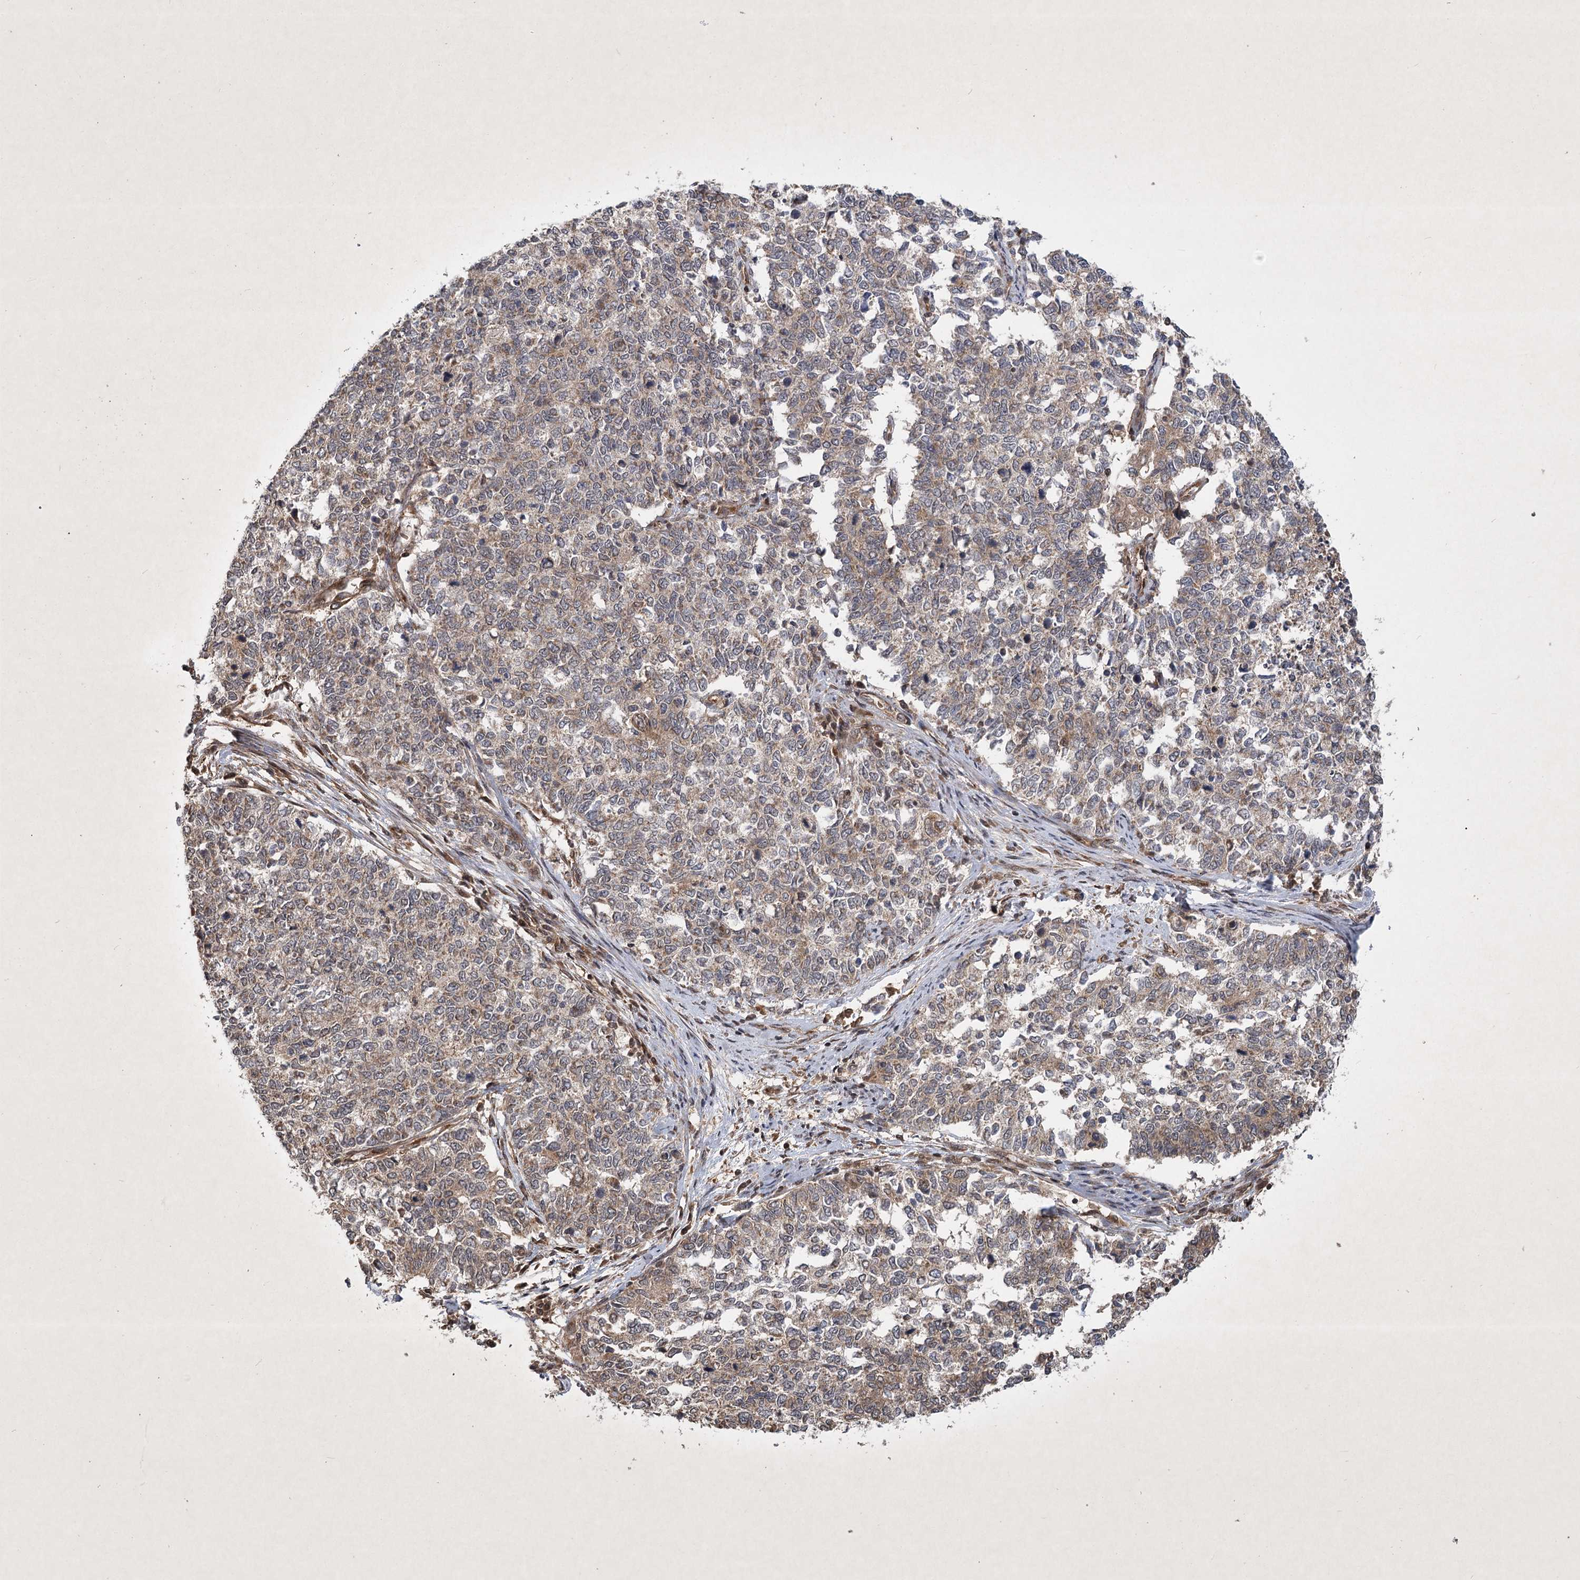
{"staining": {"intensity": "weak", "quantity": "25%-75%", "location": "cytoplasmic/membranous"}, "tissue": "cervical cancer", "cell_type": "Tumor cells", "image_type": "cancer", "snomed": [{"axis": "morphology", "description": "Squamous cell carcinoma, NOS"}, {"axis": "topography", "description": "Cervix"}], "caption": "A brown stain labels weak cytoplasmic/membranous staining of a protein in cervical squamous cell carcinoma tumor cells. Using DAB (3,3'-diaminobenzidine) (brown) and hematoxylin (blue) stains, captured at high magnification using brightfield microscopy.", "gene": "INSIG2", "patient": {"sex": "female", "age": 63}}